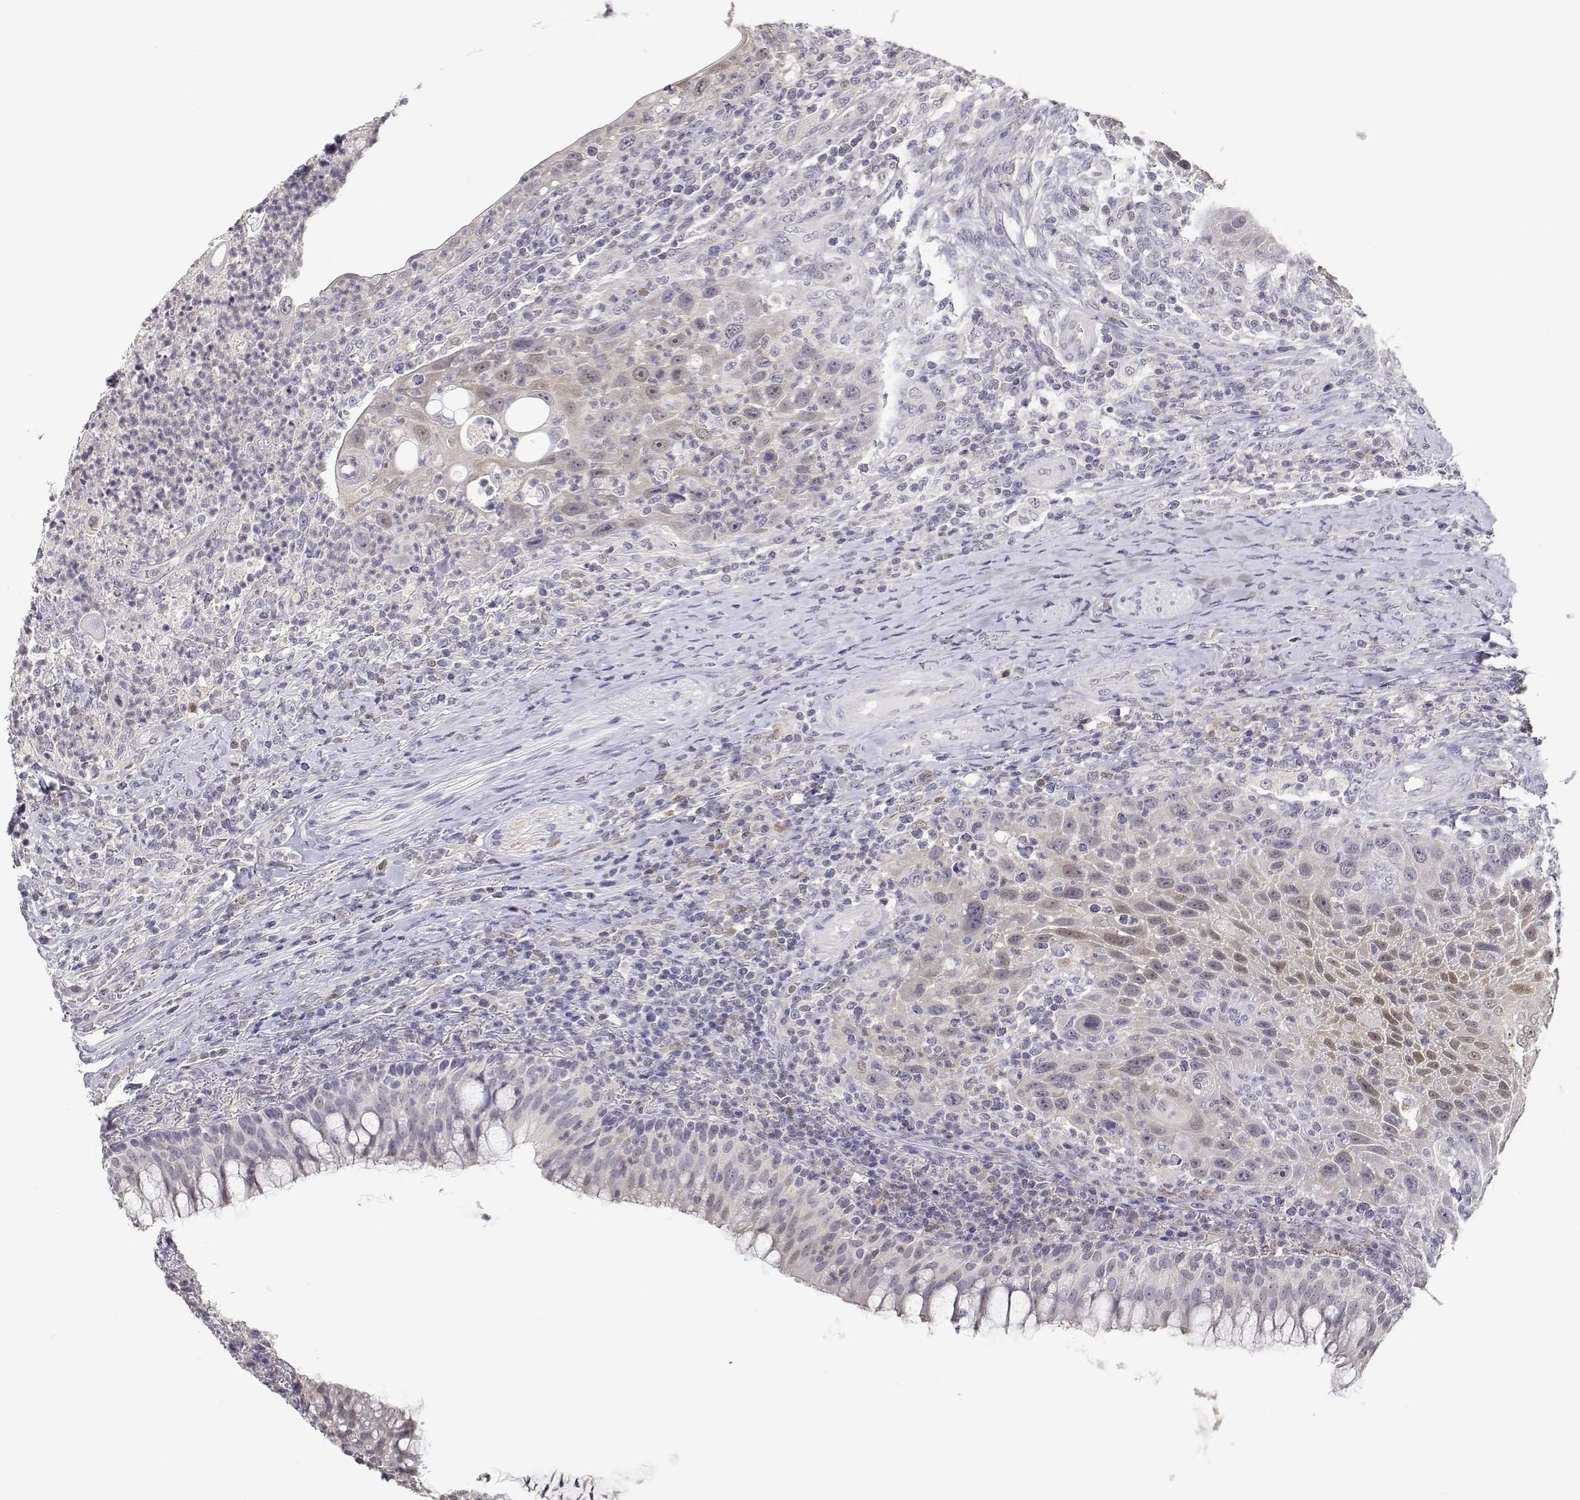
{"staining": {"intensity": "weak", "quantity": "<25%", "location": "cytoplasmic/membranous"}, "tissue": "head and neck cancer", "cell_type": "Tumor cells", "image_type": "cancer", "snomed": [{"axis": "morphology", "description": "Squamous cell carcinoma, NOS"}, {"axis": "topography", "description": "Head-Neck"}], "caption": "This is an immunohistochemistry photomicrograph of human squamous cell carcinoma (head and neck). There is no positivity in tumor cells.", "gene": "ADA", "patient": {"sex": "male", "age": 69}}